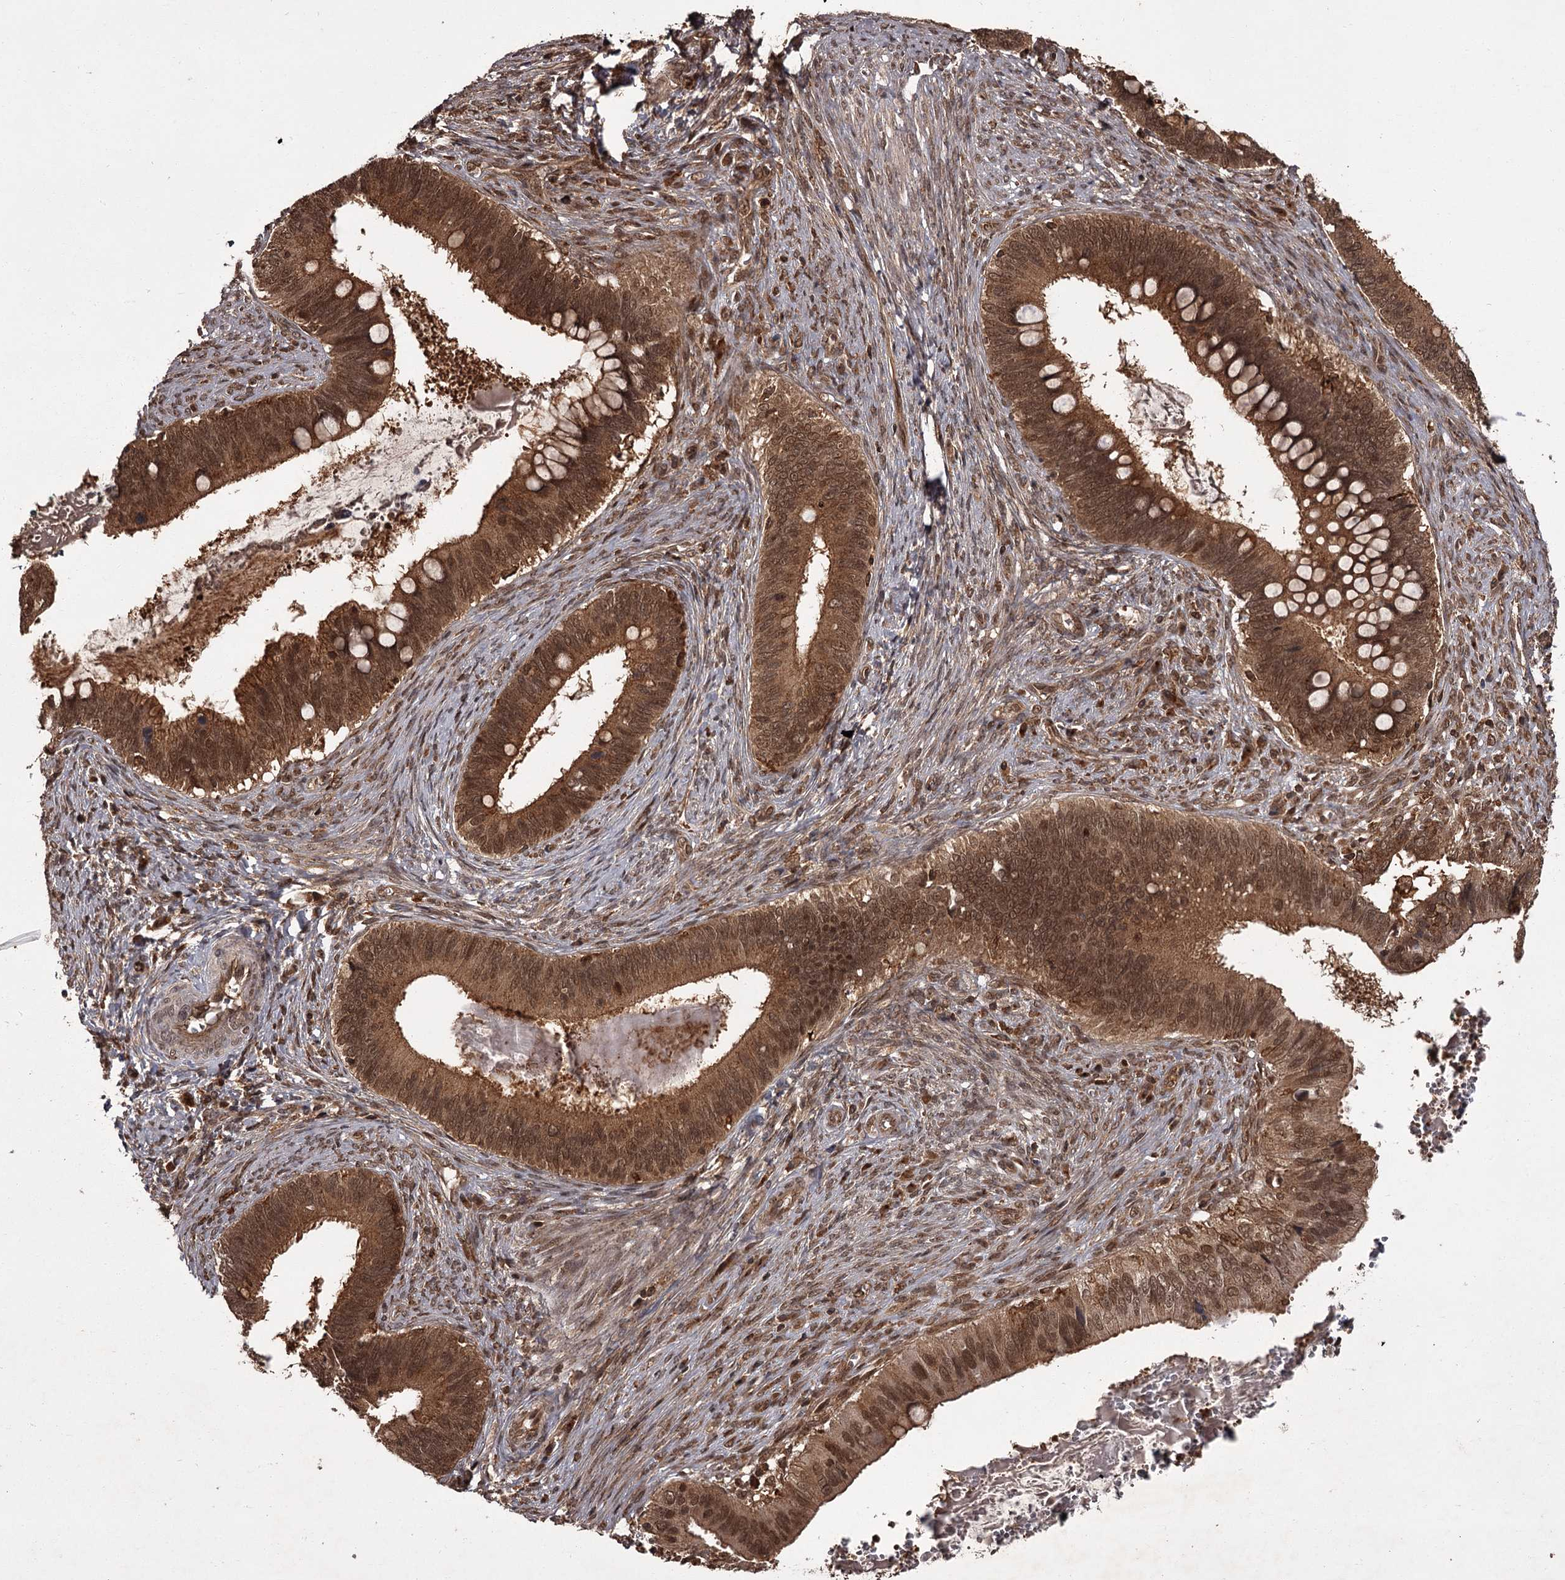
{"staining": {"intensity": "moderate", "quantity": ">75%", "location": "cytoplasmic/membranous,nuclear"}, "tissue": "cervical cancer", "cell_type": "Tumor cells", "image_type": "cancer", "snomed": [{"axis": "morphology", "description": "Adenocarcinoma, NOS"}, {"axis": "topography", "description": "Cervix"}], "caption": "The image demonstrates staining of cervical cancer, revealing moderate cytoplasmic/membranous and nuclear protein expression (brown color) within tumor cells.", "gene": "TBC1D23", "patient": {"sex": "female", "age": 42}}